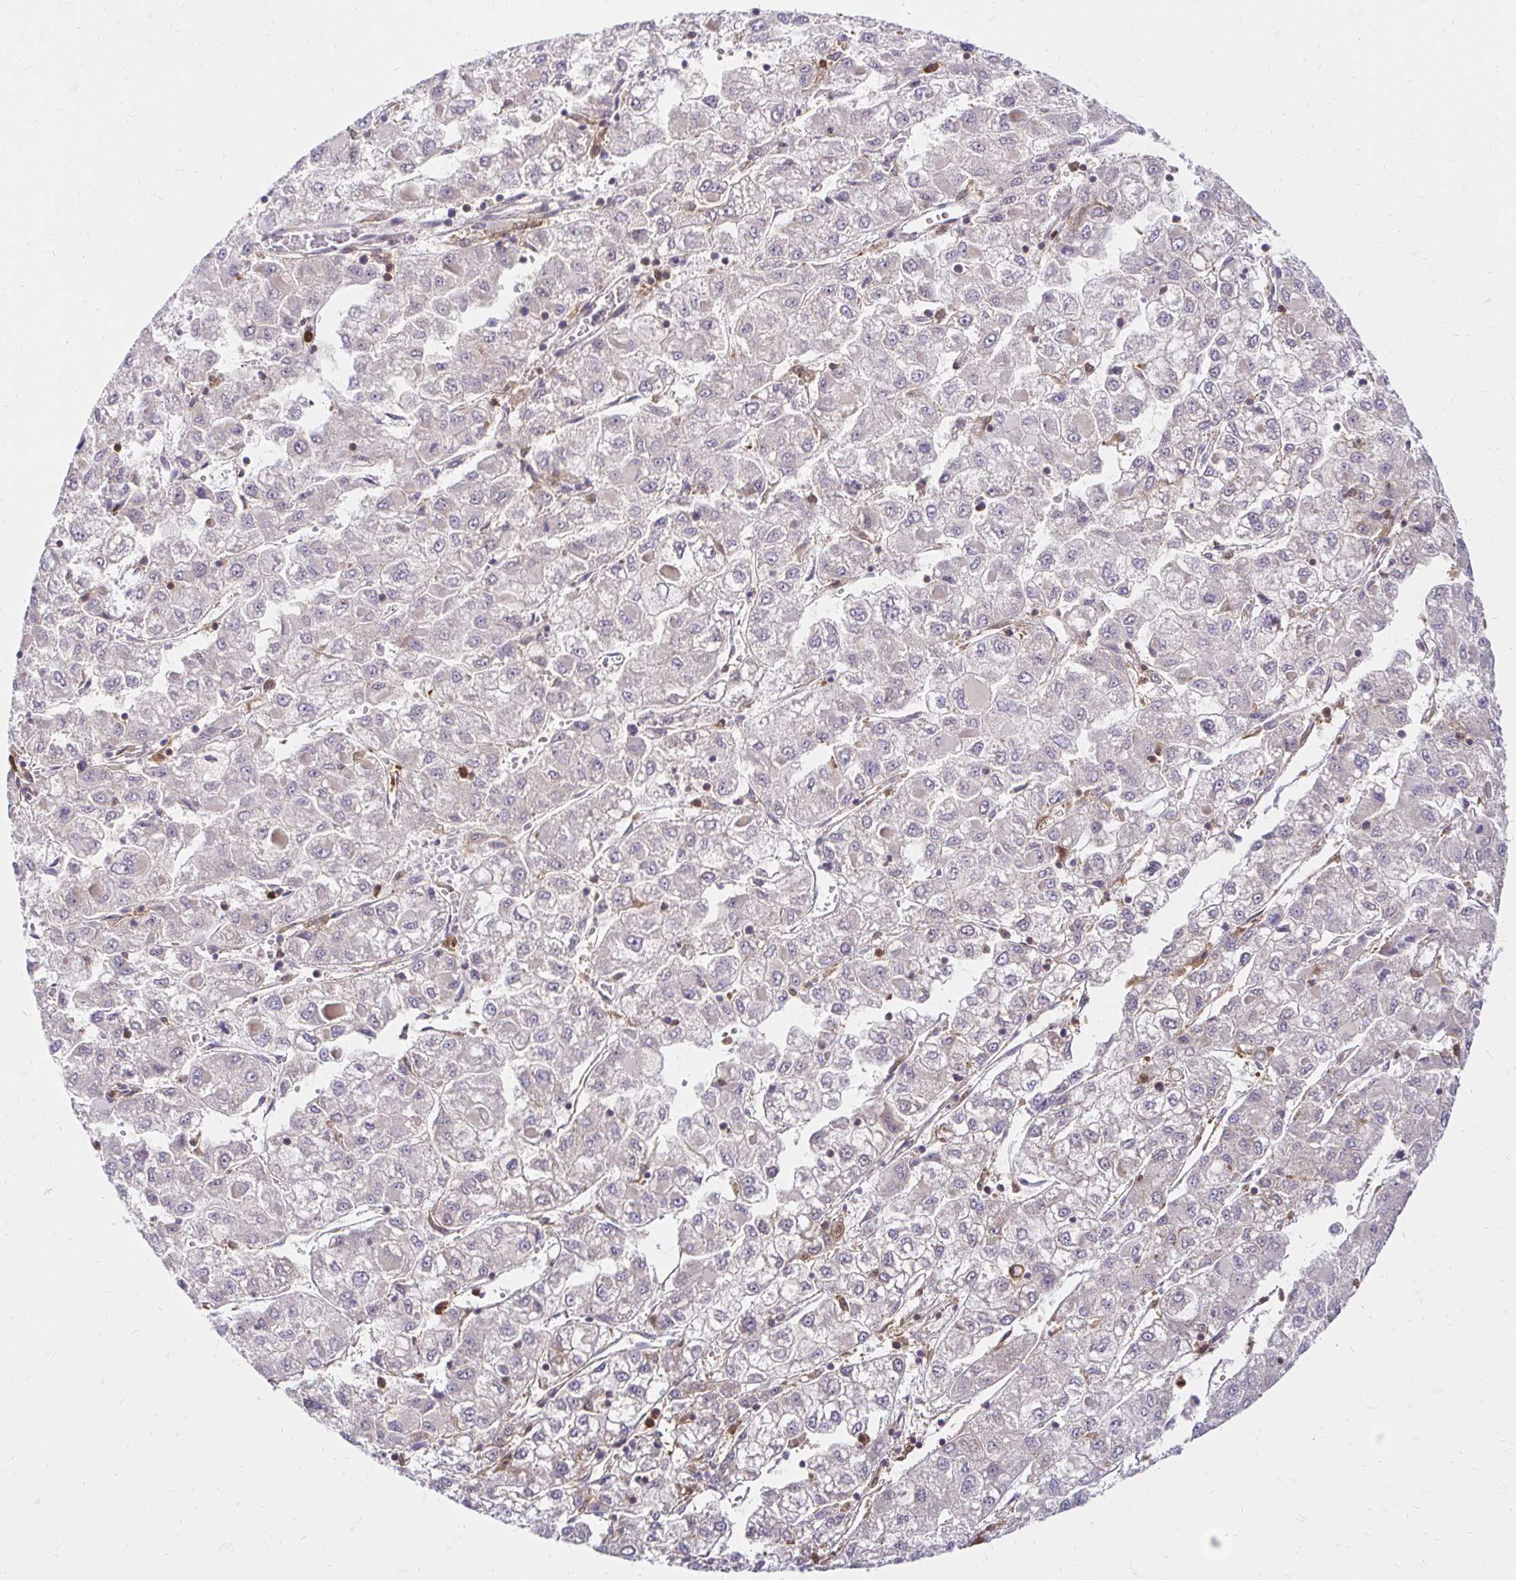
{"staining": {"intensity": "negative", "quantity": "none", "location": "none"}, "tissue": "liver cancer", "cell_type": "Tumor cells", "image_type": "cancer", "snomed": [{"axis": "morphology", "description": "Carcinoma, Hepatocellular, NOS"}, {"axis": "topography", "description": "Liver"}], "caption": "High magnification brightfield microscopy of hepatocellular carcinoma (liver) stained with DAB (3,3'-diaminobenzidine) (brown) and counterstained with hematoxylin (blue): tumor cells show no significant staining.", "gene": "PYCARD", "patient": {"sex": "male", "age": 40}}